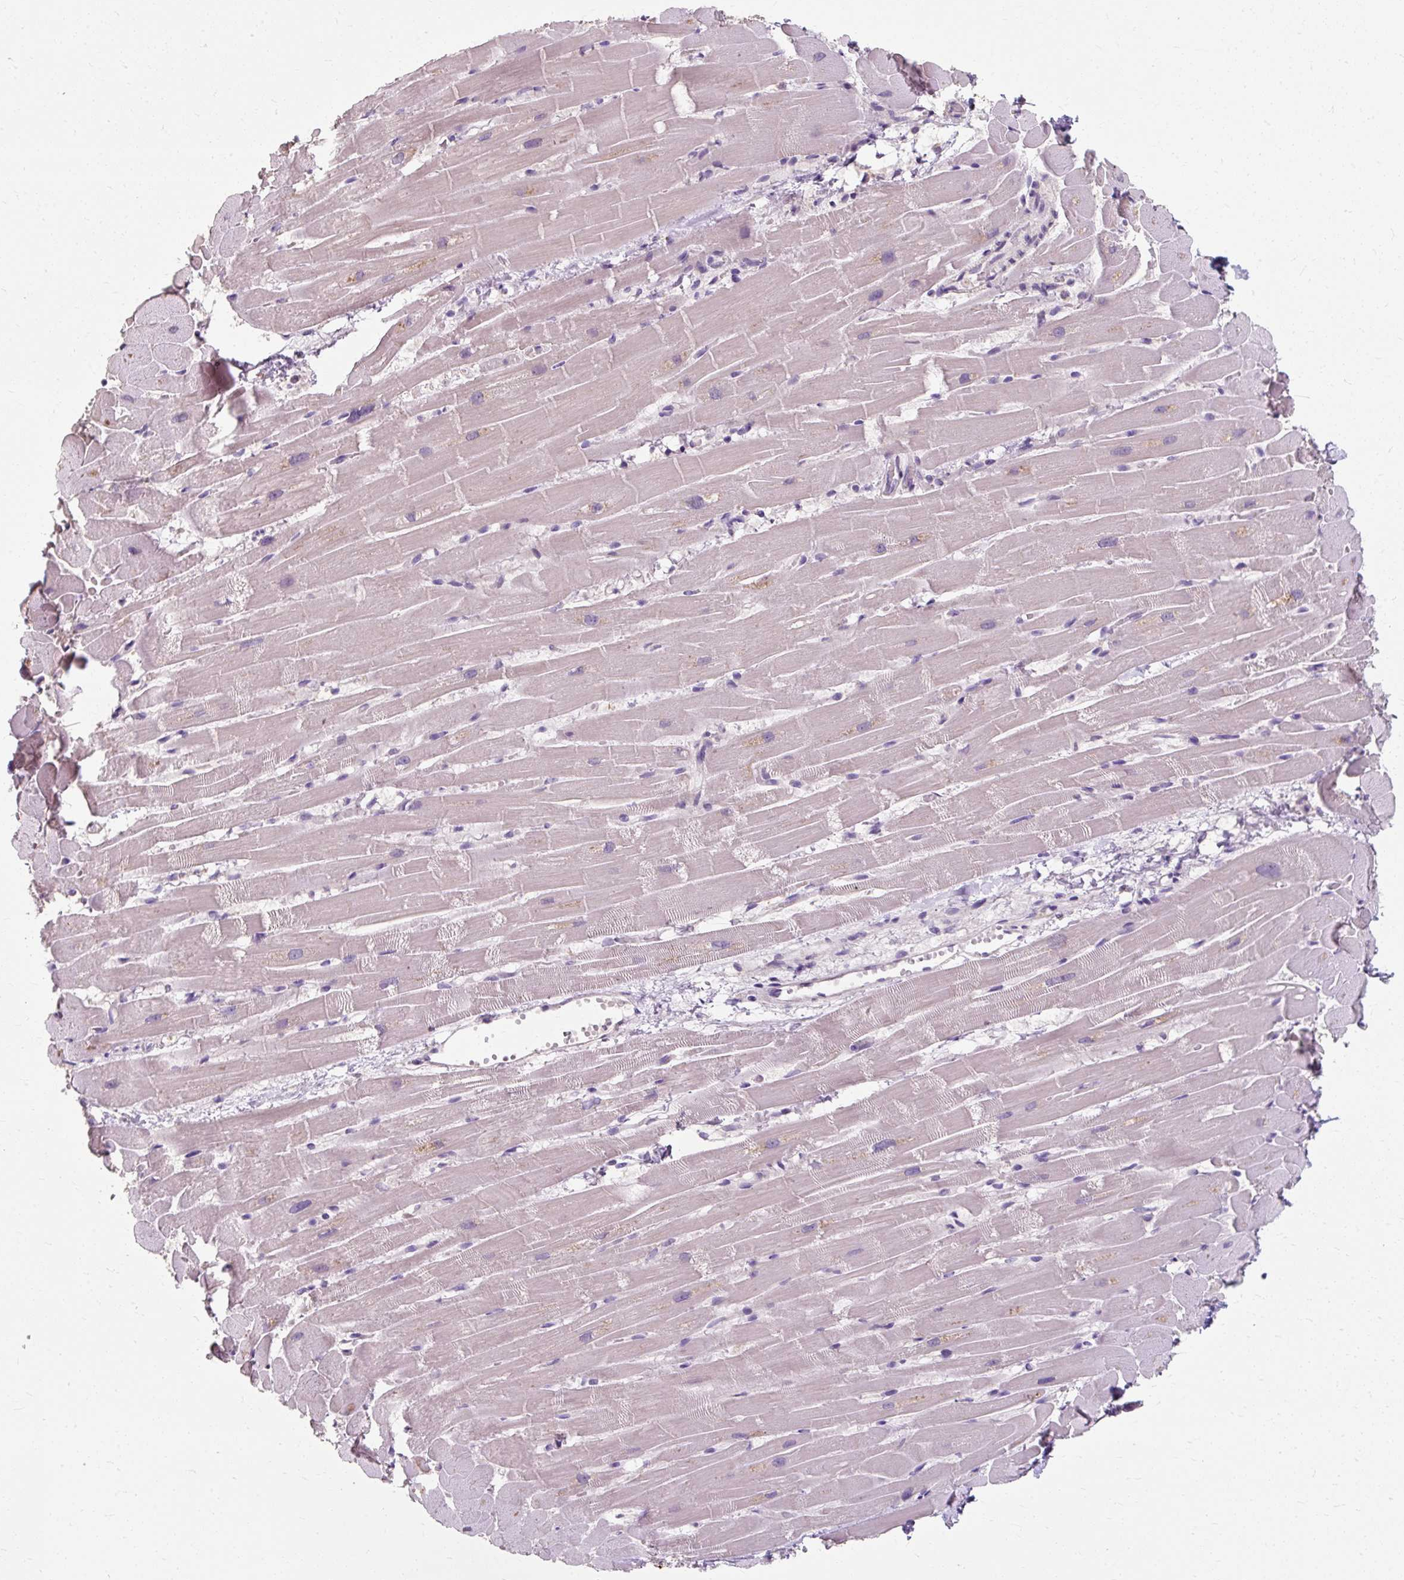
{"staining": {"intensity": "negative", "quantity": "none", "location": "none"}, "tissue": "heart muscle", "cell_type": "Cardiomyocytes", "image_type": "normal", "snomed": [{"axis": "morphology", "description": "Normal tissue, NOS"}, {"axis": "topography", "description": "Heart"}], "caption": "DAB immunohistochemical staining of normal human heart muscle reveals no significant staining in cardiomyocytes. The staining is performed using DAB (3,3'-diaminobenzidine) brown chromogen with nuclei counter-stained in using hematoxylin.", "gene": "KLHL24", "patient": {"sex": "male", "age": 37}}